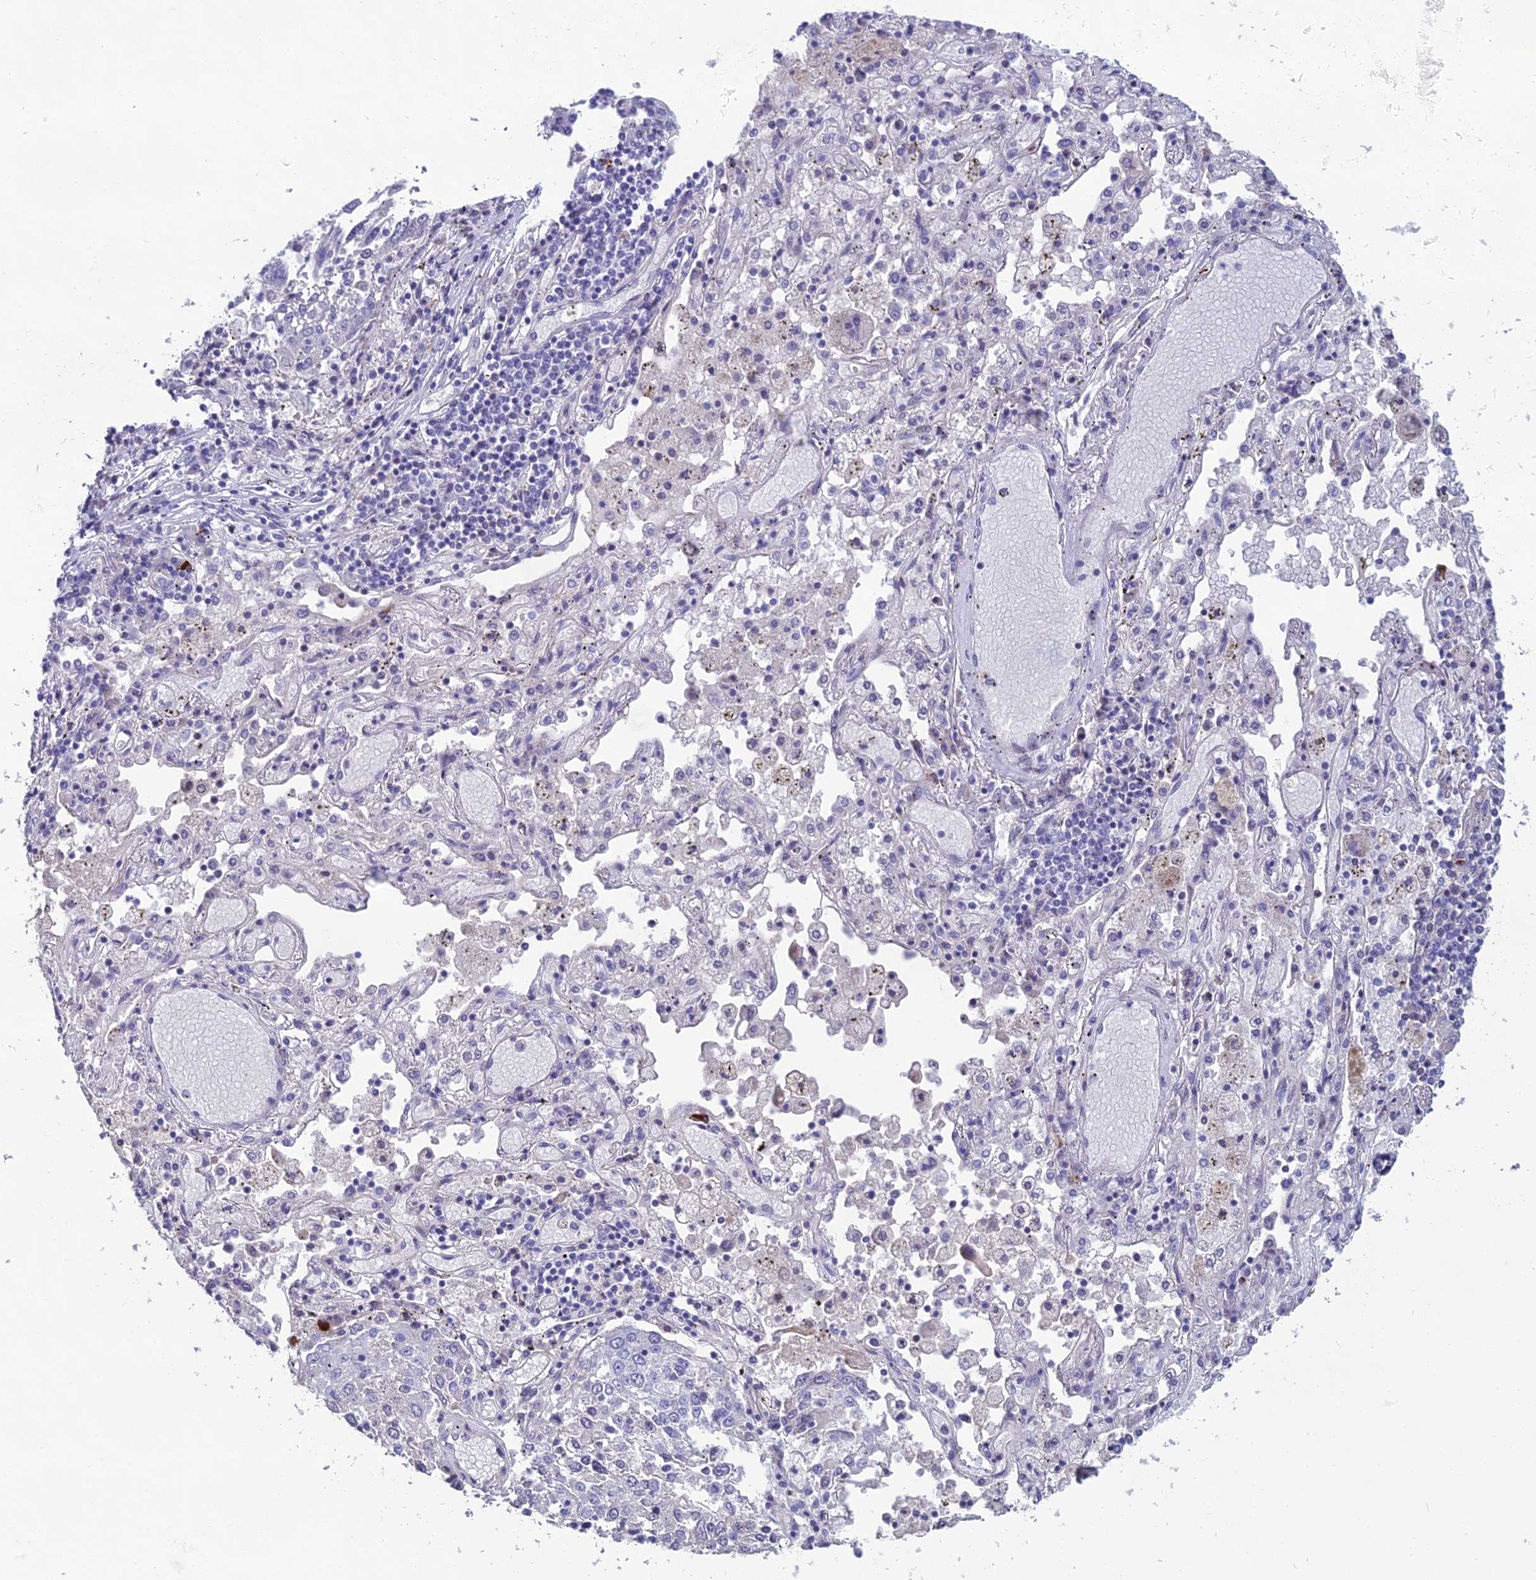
{"staining": {"intensity": "negative", "quantity": "none", "location": "none"}, "tissue": "lung cancer", "cell_type": "Tumor cells", "image_type": "cancer", "snomed": [{"axis": "morphology", "description": "Squamous cell carcinoma, NOS"}, {"axis": "topography", "description": "Lung"}], "caption": "A high-resolution image shows immunohistochemistry staining of lung cancer (squamous cell carcinoma), which exhibits no significant positivity in tumor cells.", "gene": "OR56B1", "patient": {"sex": "male", "age": 65}}